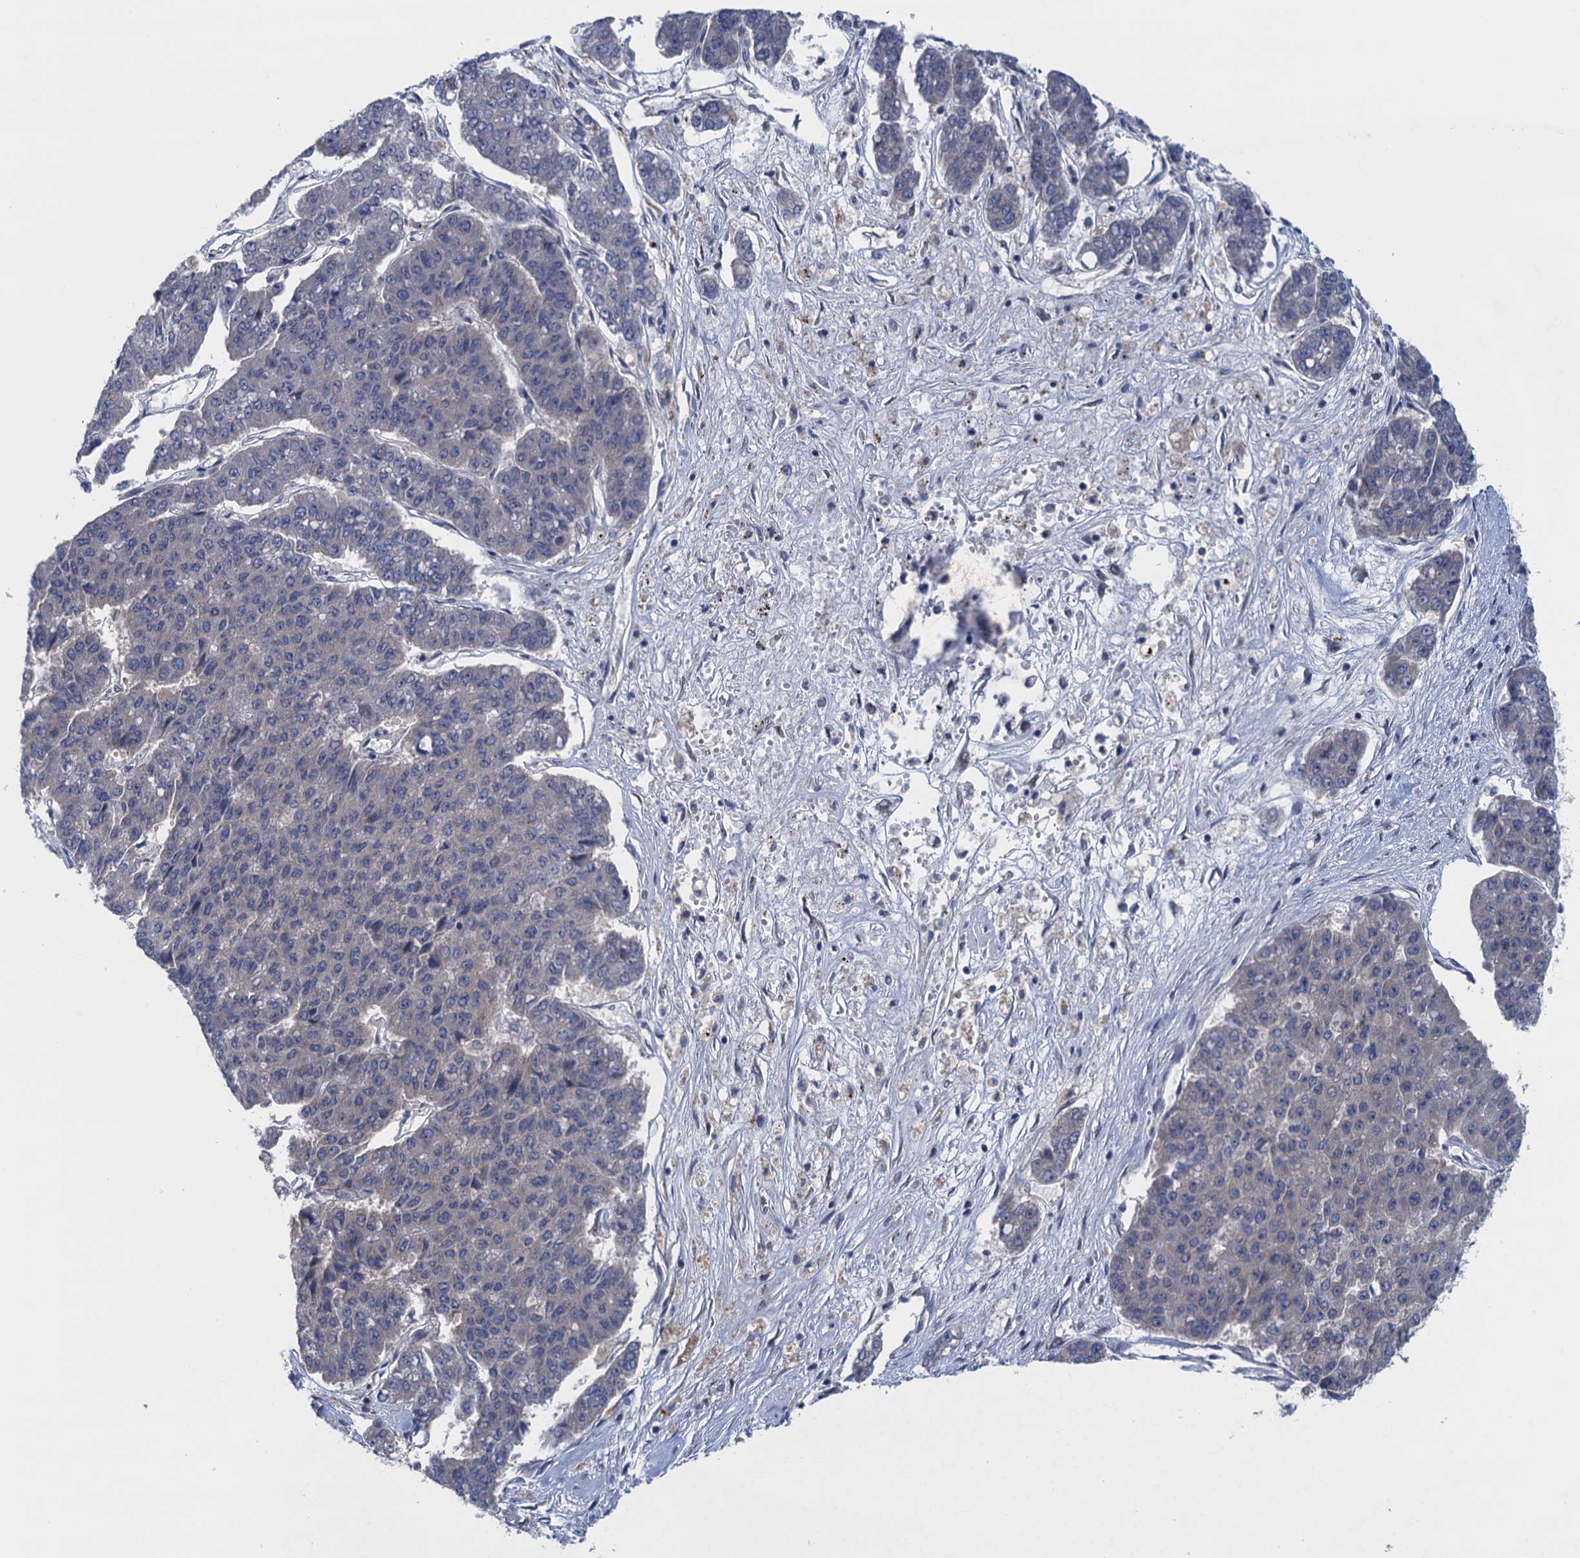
{"staining": {"intensity": "negative", "quantity": "none", "location": "none"}, "tissue": "pancreatic cancer", "cell_type": "Tumor cells", "image_type": "cancer", "snomed": [{"axis": "morphology", "description": "Adenocarcinoma, NOS"}, {"axis": "topography", "description": "Pancreas"}], "caption": "High power microscopy photomicrograph of an immunohistochemistry (IHC) image of pancreatic adenocarcinoma, revealing no significant staining in tumor cells.", "gene": "CTU2", "patient": {"sex": "male", "age": 50}}